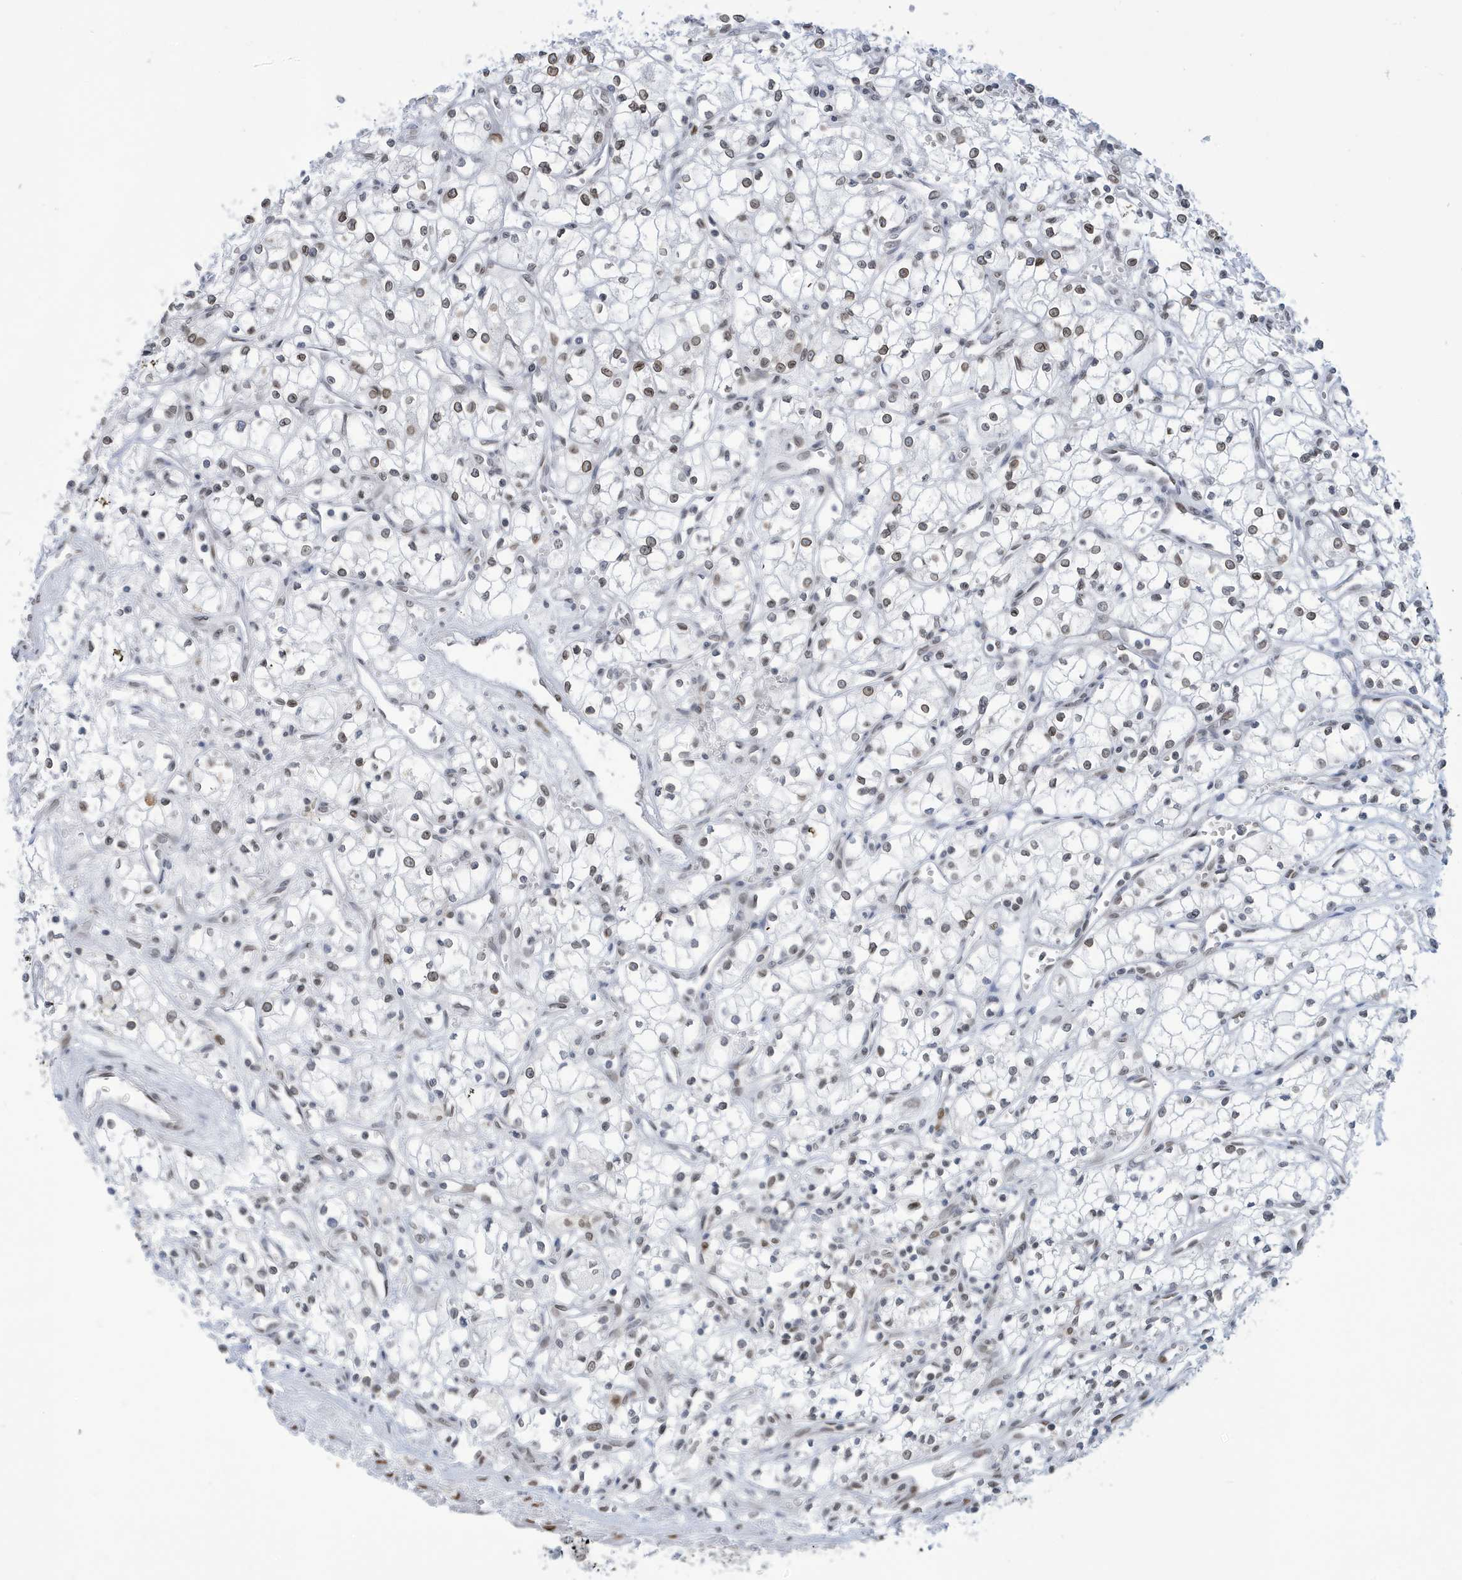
{"staining": {"intensity": "moderate", "quantity": "25%-75%", "location": "nuclear"}, "tissue": "renal cancer", "cell_type": "Tumor cells", "image_type": "cancer", "snomed": [{"axis": "morphology", "description": "Adenocarcinoma, NOS"}, {"axis": "topography", "description": "Kidney"}], "caption": "Protein expression analysis of human adenocarcinoma (renal) reveals moderate nuclear staining in about 25%-75% of tumor cells.", "gene": "PCYT1A", "patient": {"sex": "male", "age": 59}}